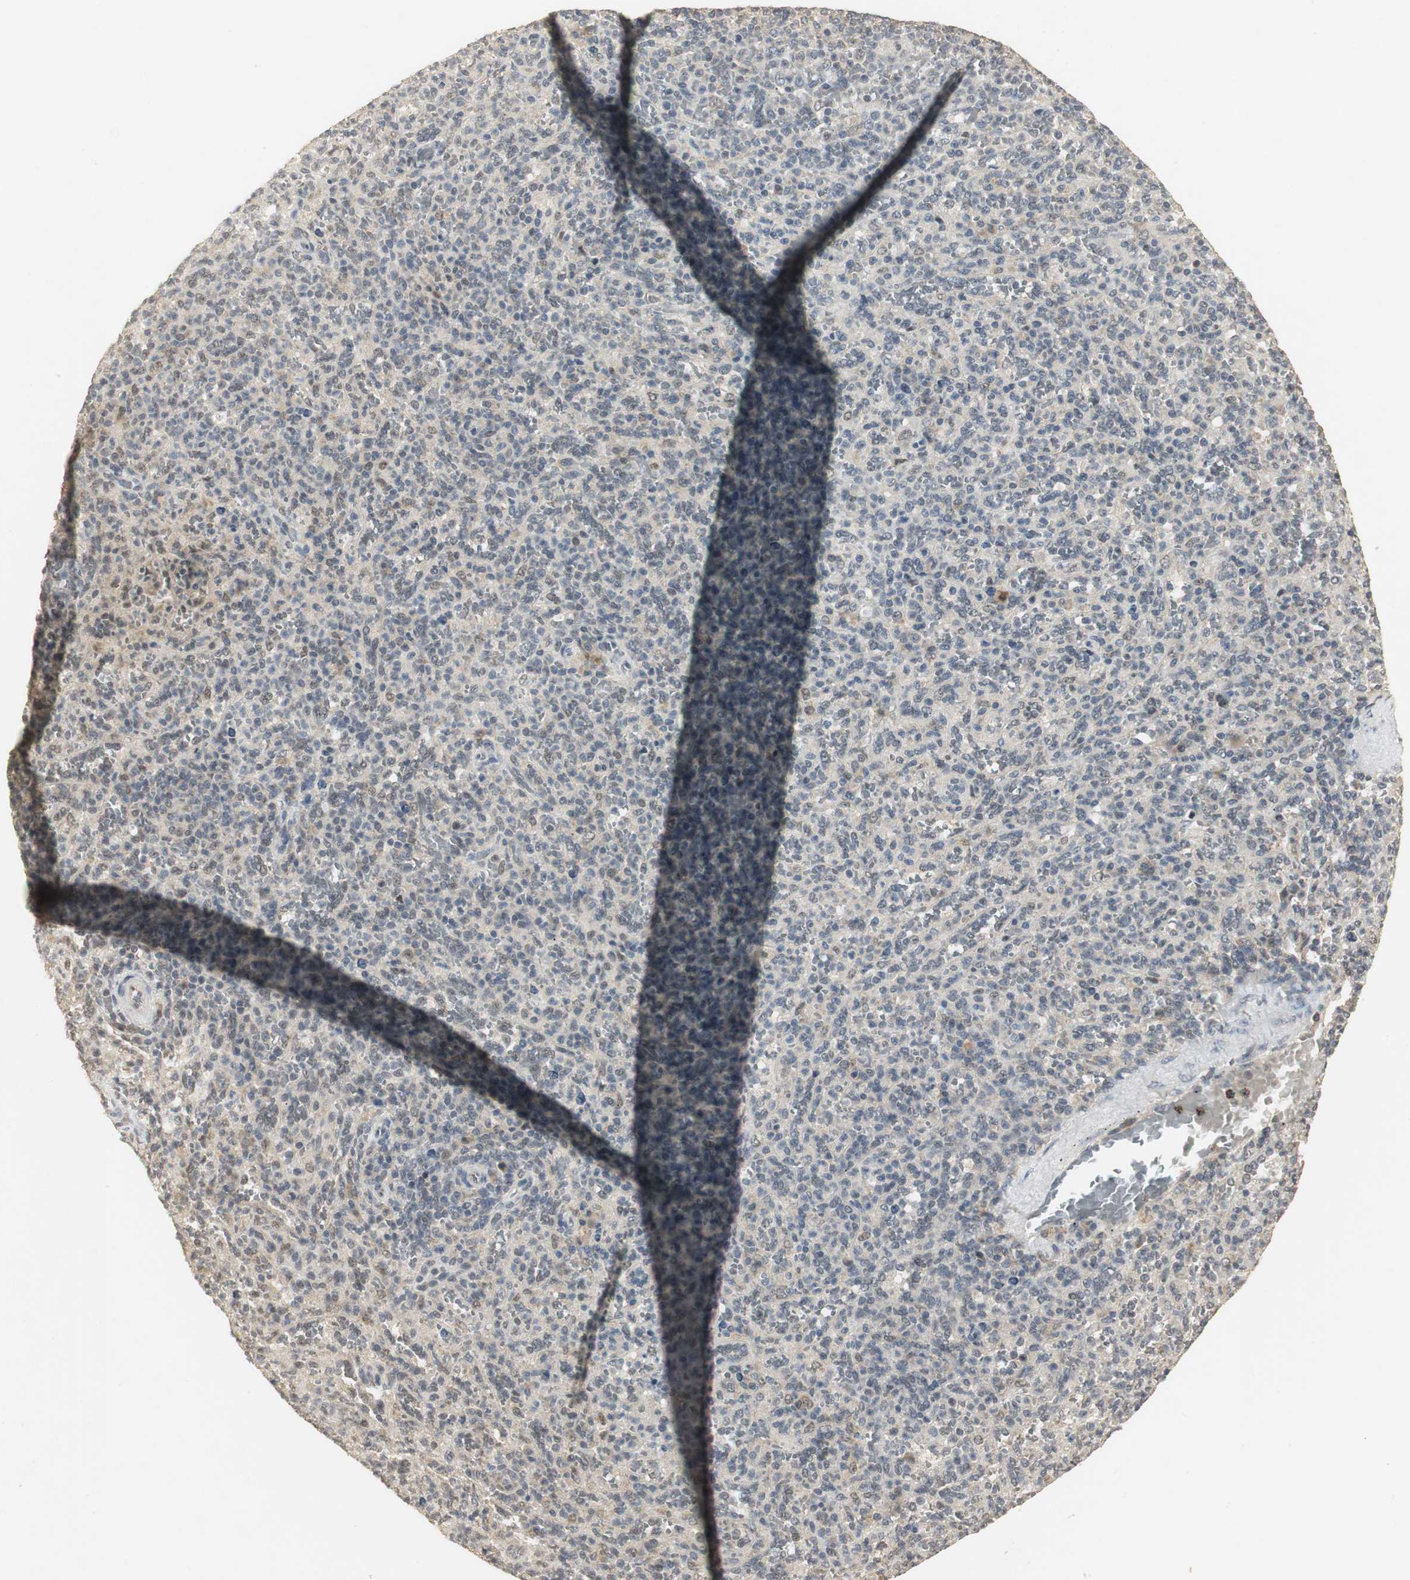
{"staining": {"intensity": "weak", "quantity": "<25%", "location": "cytoplasmic/membranous,nuclear"}, "tissue": "spleen", "cell_type": "Cells in red pulp", "image_type": "normal", "snomed": [{"axis": "morphology", "description": "Normal tissue, NOS"}, {"axis": "topography", "description": "Spleen"}], "caption": "Immunohistochemistry photomicrograph of normal spleen: human spleen stained with DAB (3,3'-diaminobenzidine) demonstrates no significant protein positivity in cells in red pulp.", "gene": "ELOA", "patient": {"sex": "male", "age": 36}}